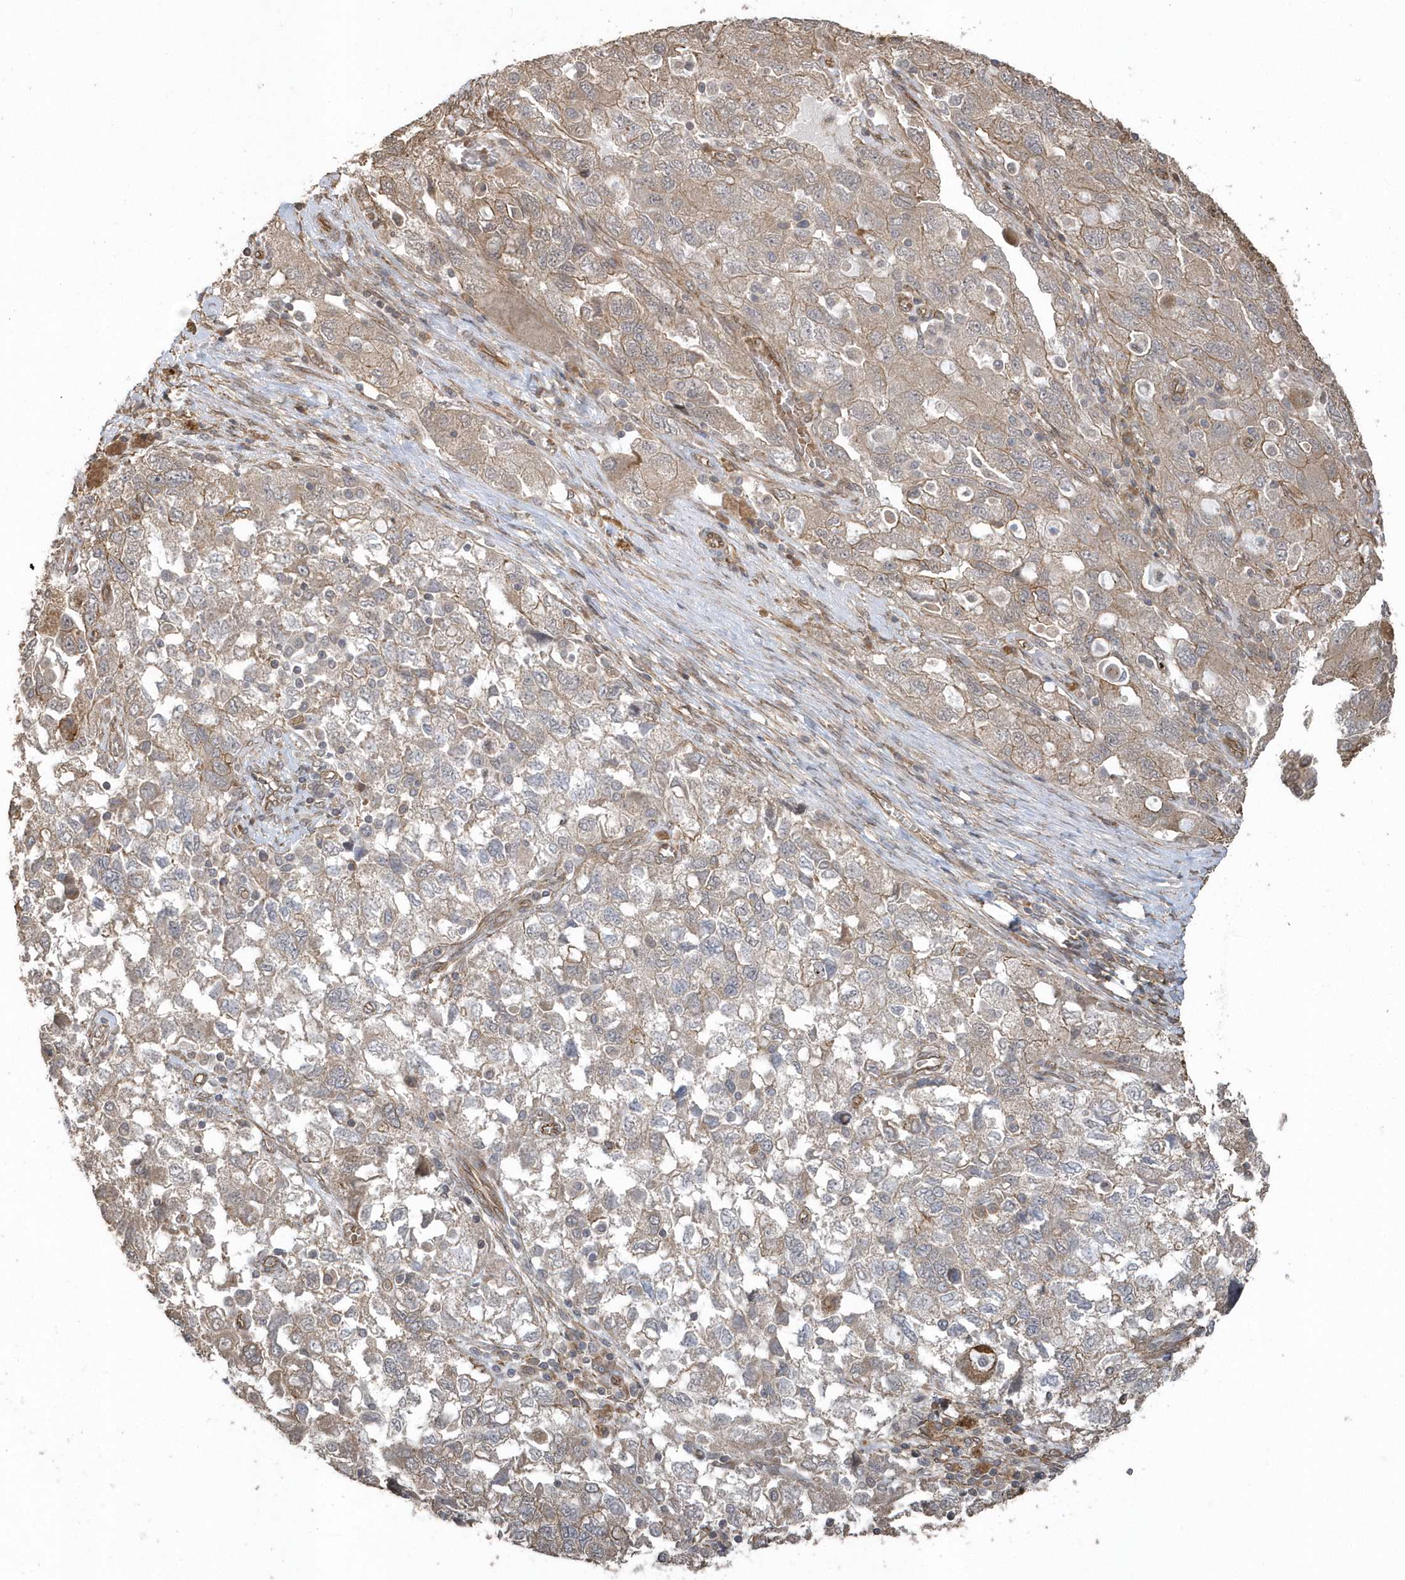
{"staining": {"intensity": "weak", "quantity": "25%-75%", "location": "cytoplasmic/membranous"}, "tissue": "ovarian cancer", "cell_type": "Tumor cells", "image_type": "cancer", "snomed": [{"axis": "morphology", "description": "Carcinoma, NOS"}, {"axis": "morphology", "description": "Cystadenocarcinoma, serous, NOS"}, {"axis": "topography", "description": "Ovary"}], "caption": "Ovarian carcinoma was stained to show a protein in brown. There is low levels of weak cytoplasmic/membranous expression in about 25%-75% of tumor cells.", "gene": "HERPUD1", "patient": {"sex": "female", "age": 69}}